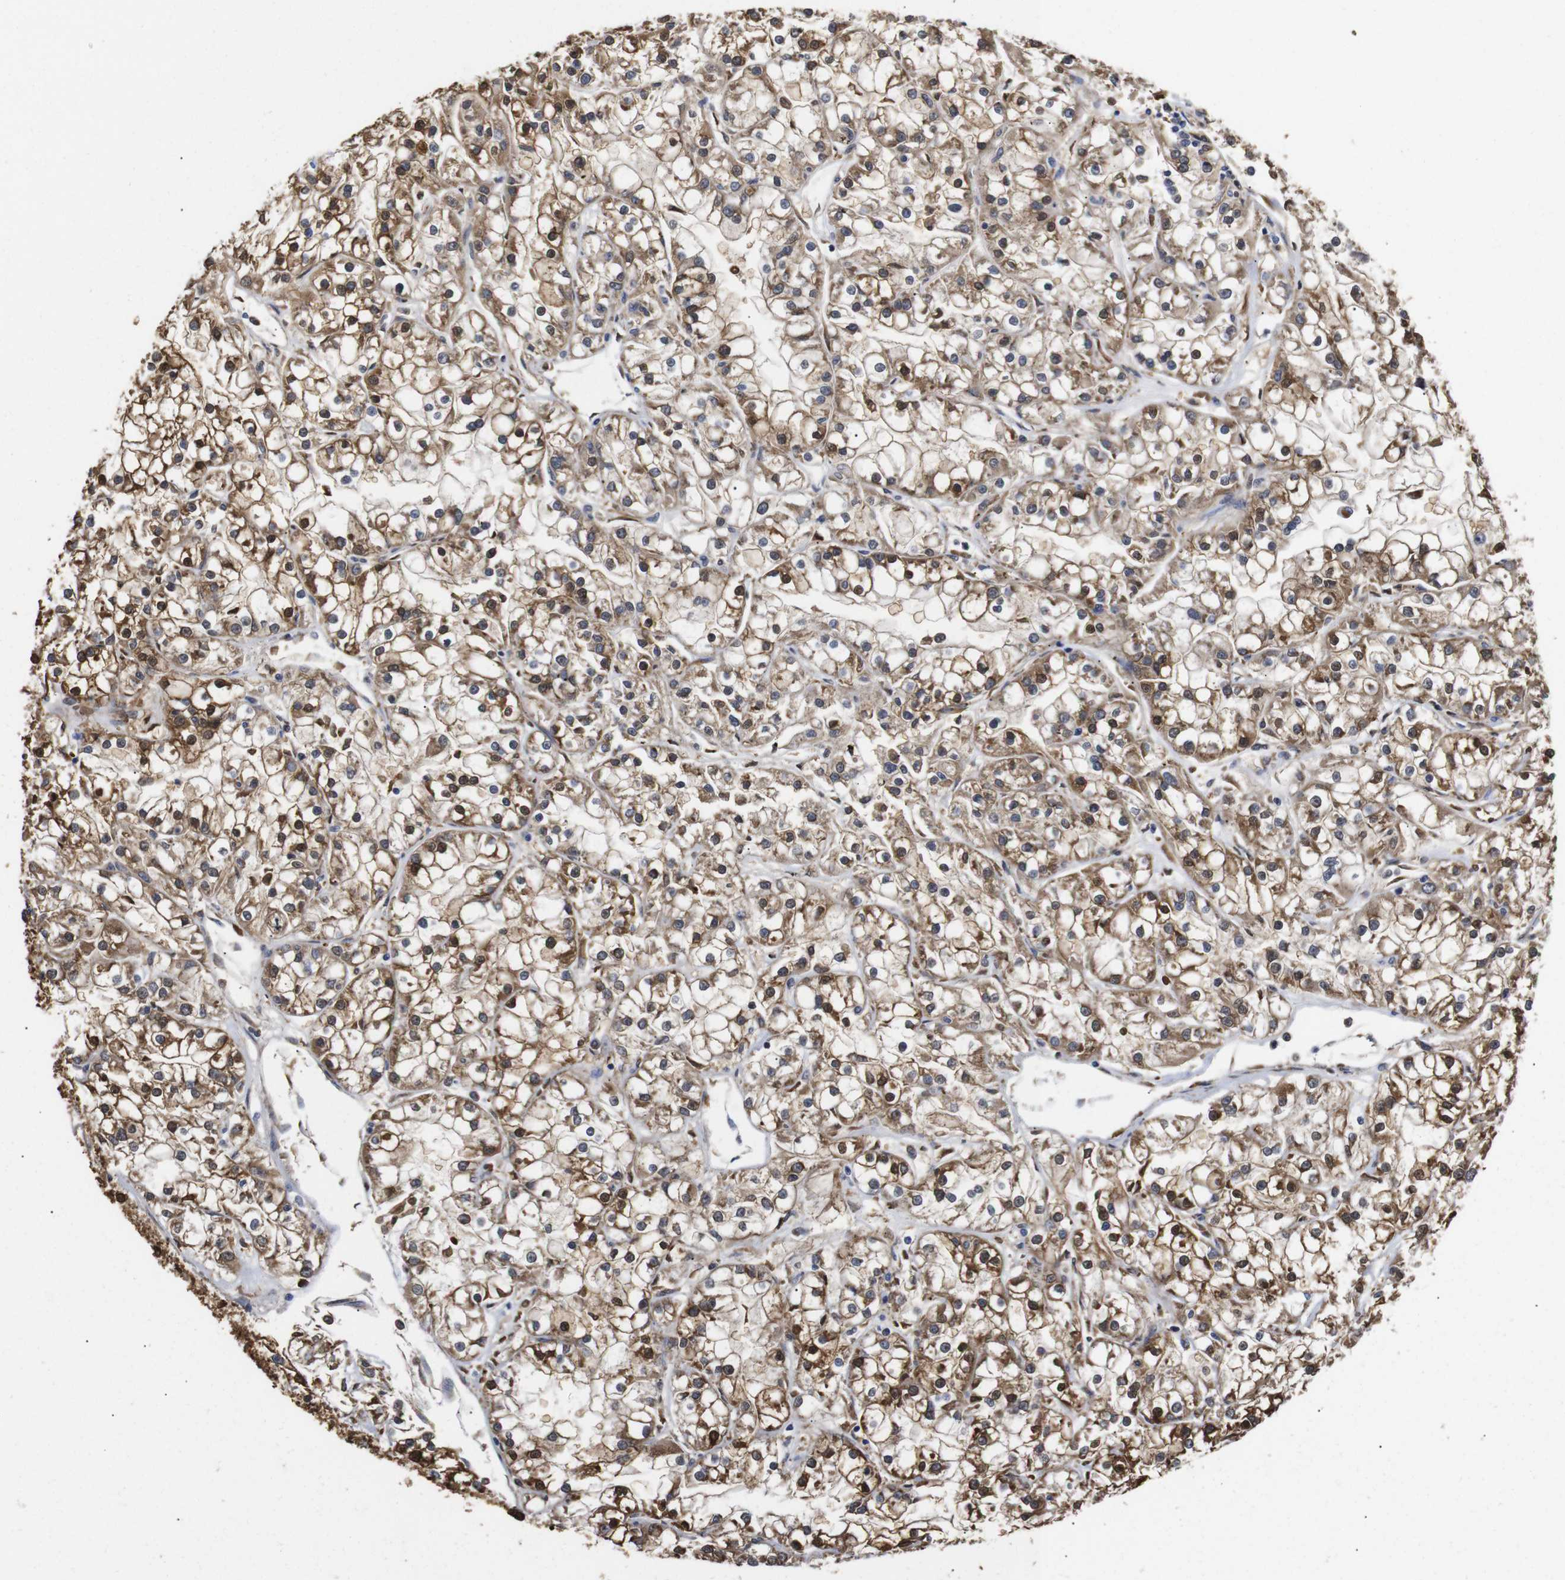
{"staining": {"intensity": "moderate", "quantity": ">75%", "location": "cytoplasmic/membranous"}, "tissue": "renal cancer", "cell_type": "Tumor cells", "image_type": "cancer", "snomed": [{"axis": "morphology", "description": "Adenocarcinoma, NOS"}, {"axis": "topography", "description": "Kidney"}], "caption": "Protein staining exhibits moderate cytoplasmic/membranous positivity in approximately >75% of tumor cells in renal adenocarcinoma.", "gene": "LRRCC1", "patient": {"sex": "female", "age": 52}}